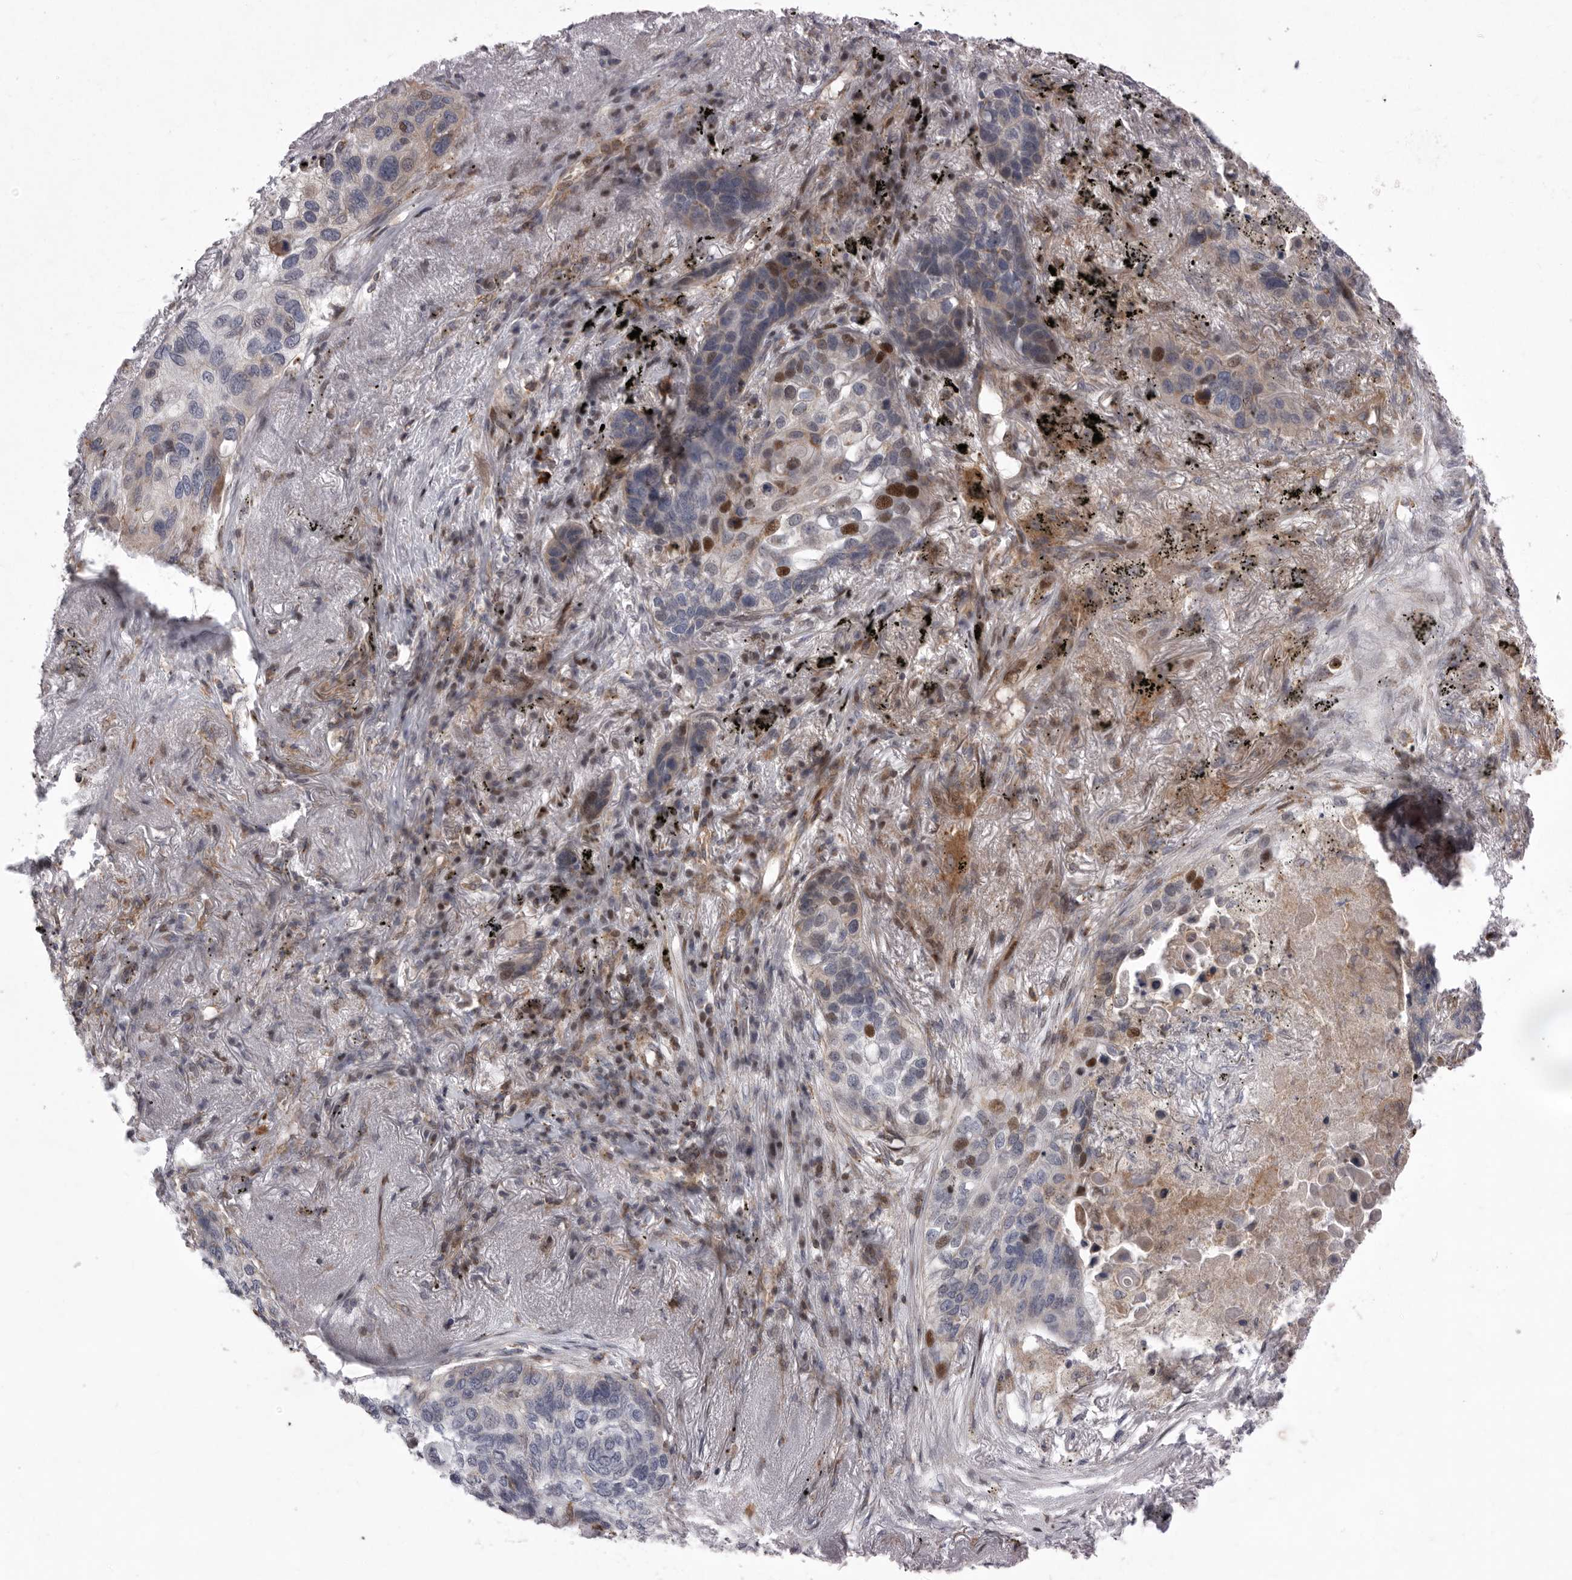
{"staining": {"intensity": "moderate", "quantity": "<25%", "location": "nuclear"}, "tissue": "lung cancer", "cell_type": "Tumor cells", "image_type": "cancer", "snomed": [{"axis": "morphology", "description": "Squamous cell carcinoma, NOS"}, {"axis": "topography", "description": "Lung"}], "caption": "Immunohistochemistry image of human lung squamous cell carcinoma stained for a protein (brown), which exhibits low levels of moderate nuclear staining in approximately <25% of tumor cells.", "gene": "MPZL1", "patient": {"sex": "female", "age": 63}}